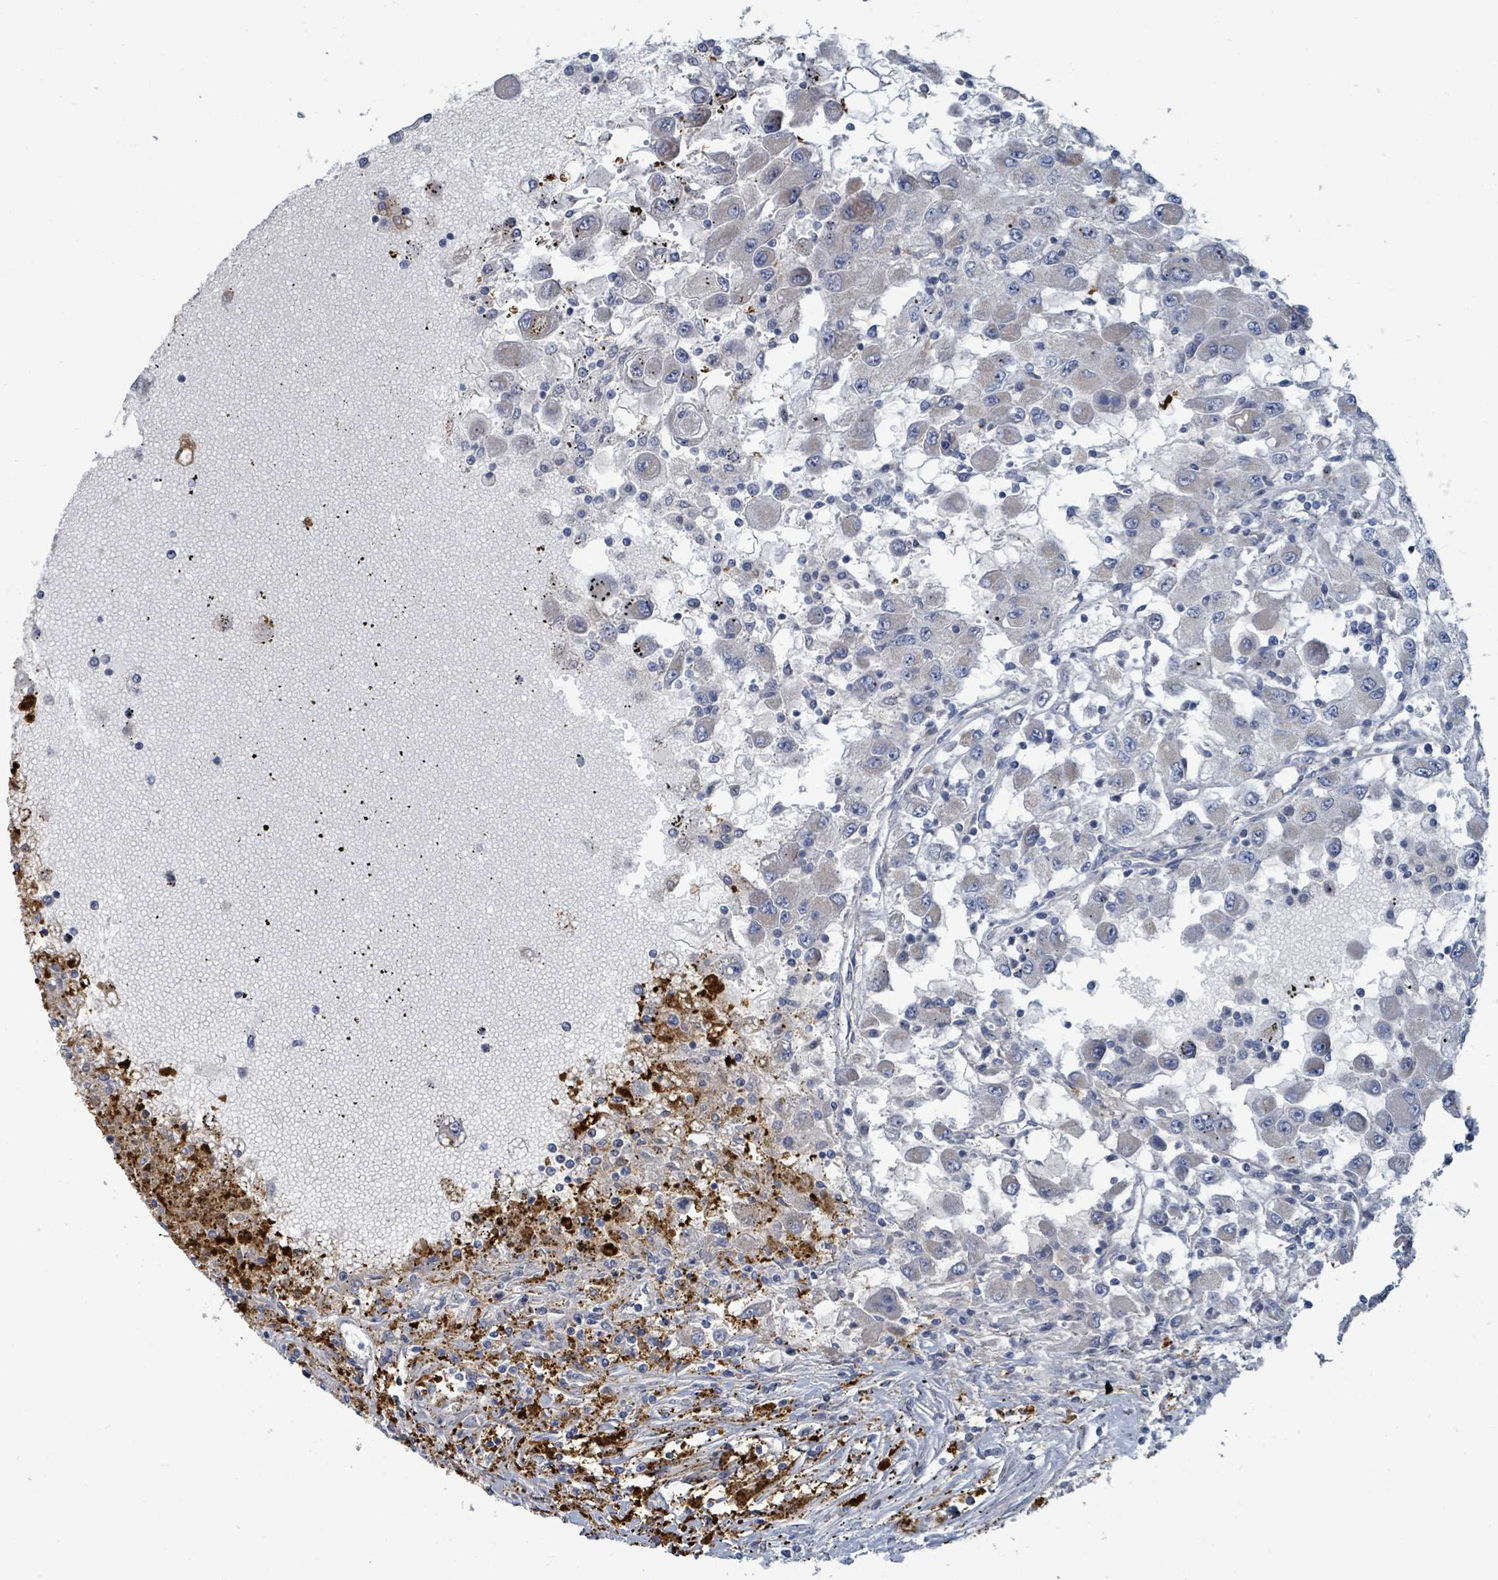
{"staining": {"intensity": "negative", "quantity": "none", "location": "none"}, "tissue": "renal cancer", "cell_type": "Tumor cells", "image_type": "cancer", "snomed": [{"axis": "morphology", "description": "Adenocarcinoma, NOS"}, {"axis": "topography", "description": "Kidney"}], "caption": "The image demonstrates no staining of tumor cells in renal adenocarcinoma.", "gene": "TRDMT1", "patient": {"sex": "female", "age": 67}}